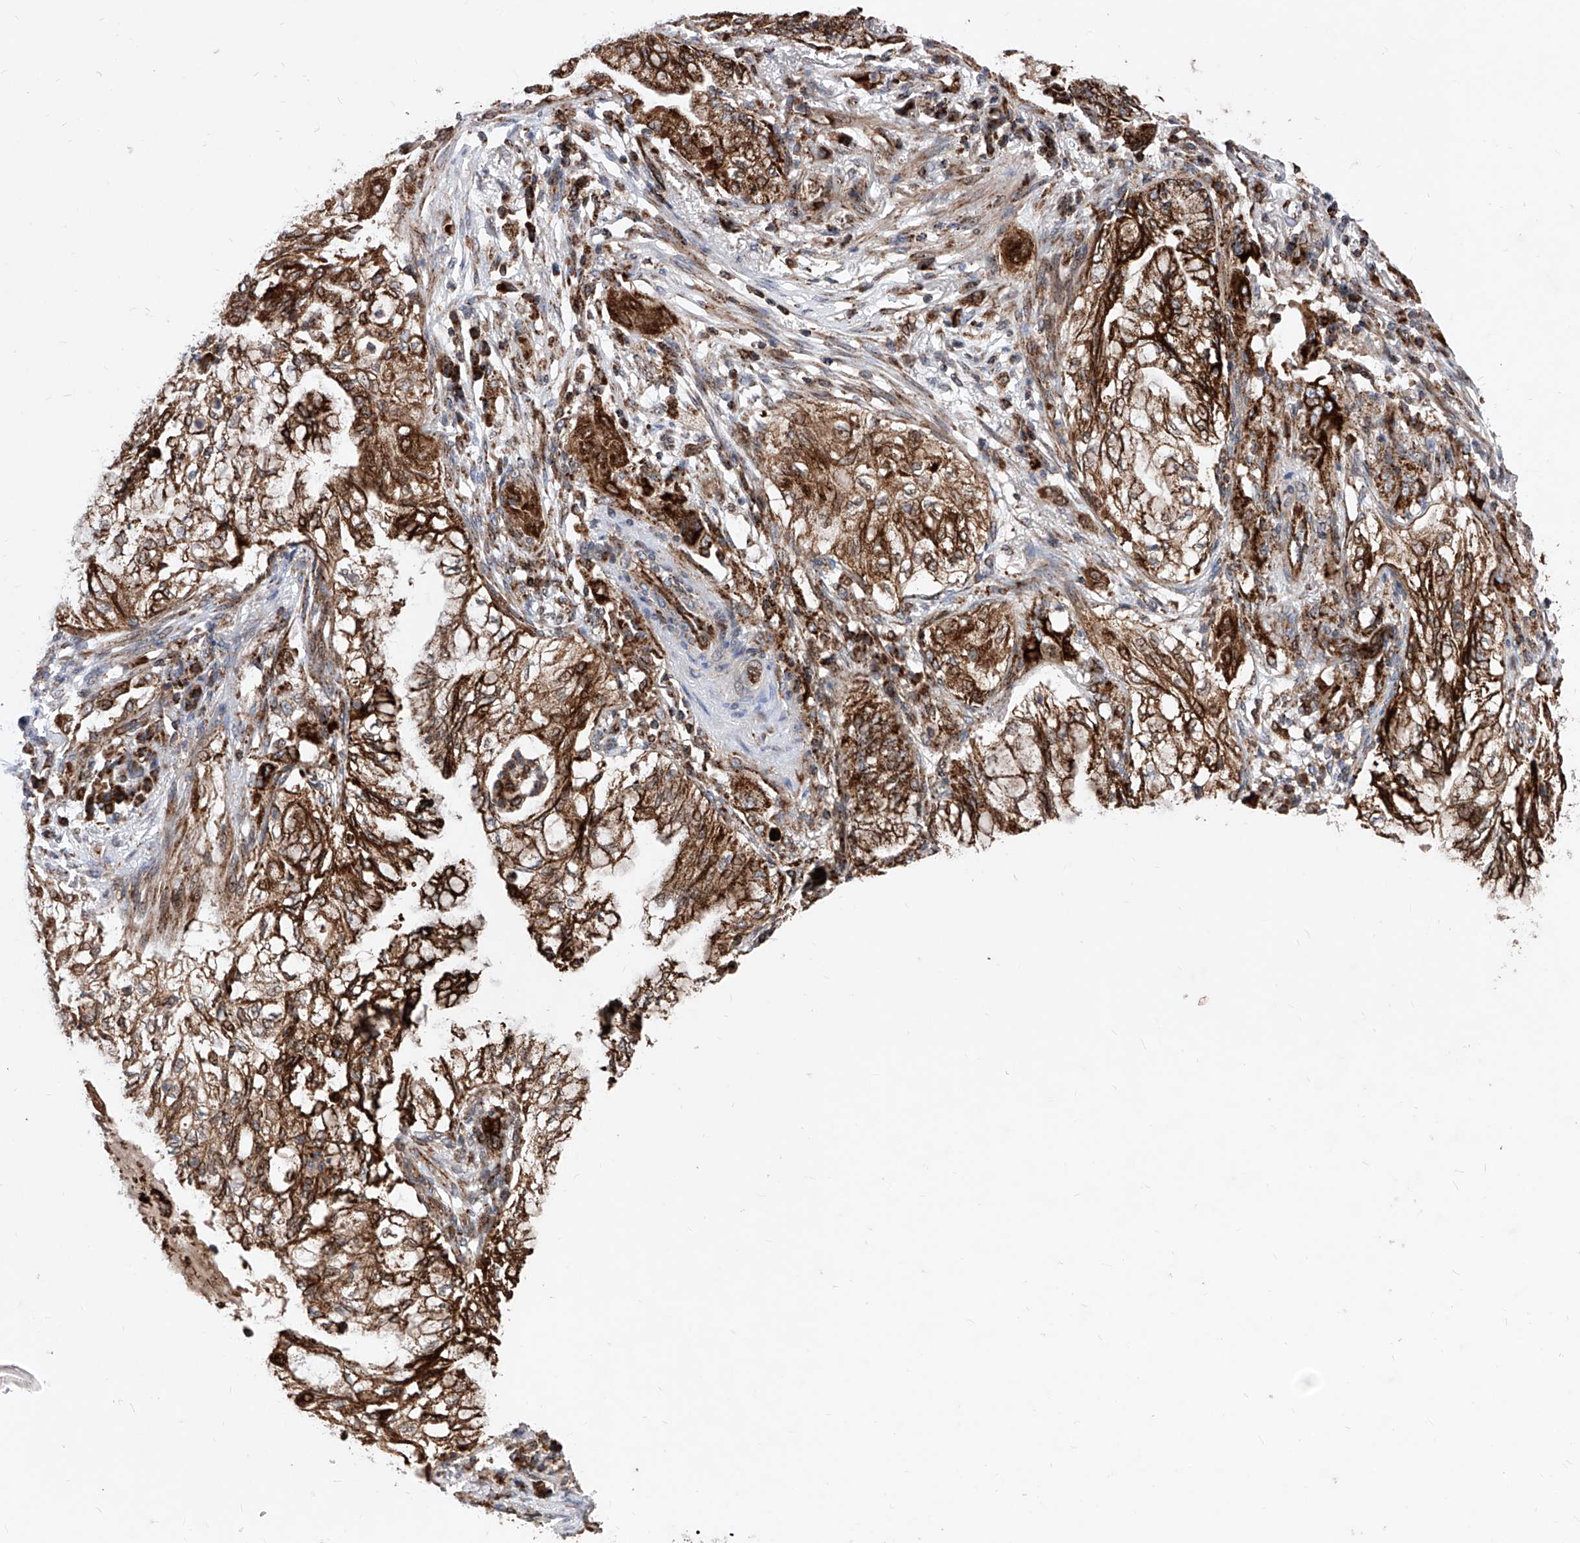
{"staining": {"intensity": "strong", "quantity": ">75%", "location": "cytoplasmic/membranous"}, "tissue": "lung cancer", "cell_type": "Tumor cells", "image_type": "cancer", "snomed": [{"axis": "morphology", "description": "Adenocarcinoma, NOS"}, {"axis": "topography", "description": "Lung"}], "caption": "Tumor cells display high levels of strong cytoplasmic/membranous staining in approximately >75% of cells in human lung adenocarcinoma.", "gene": "SEMA6A", "patient": {"sex": "female", "age": 70}}